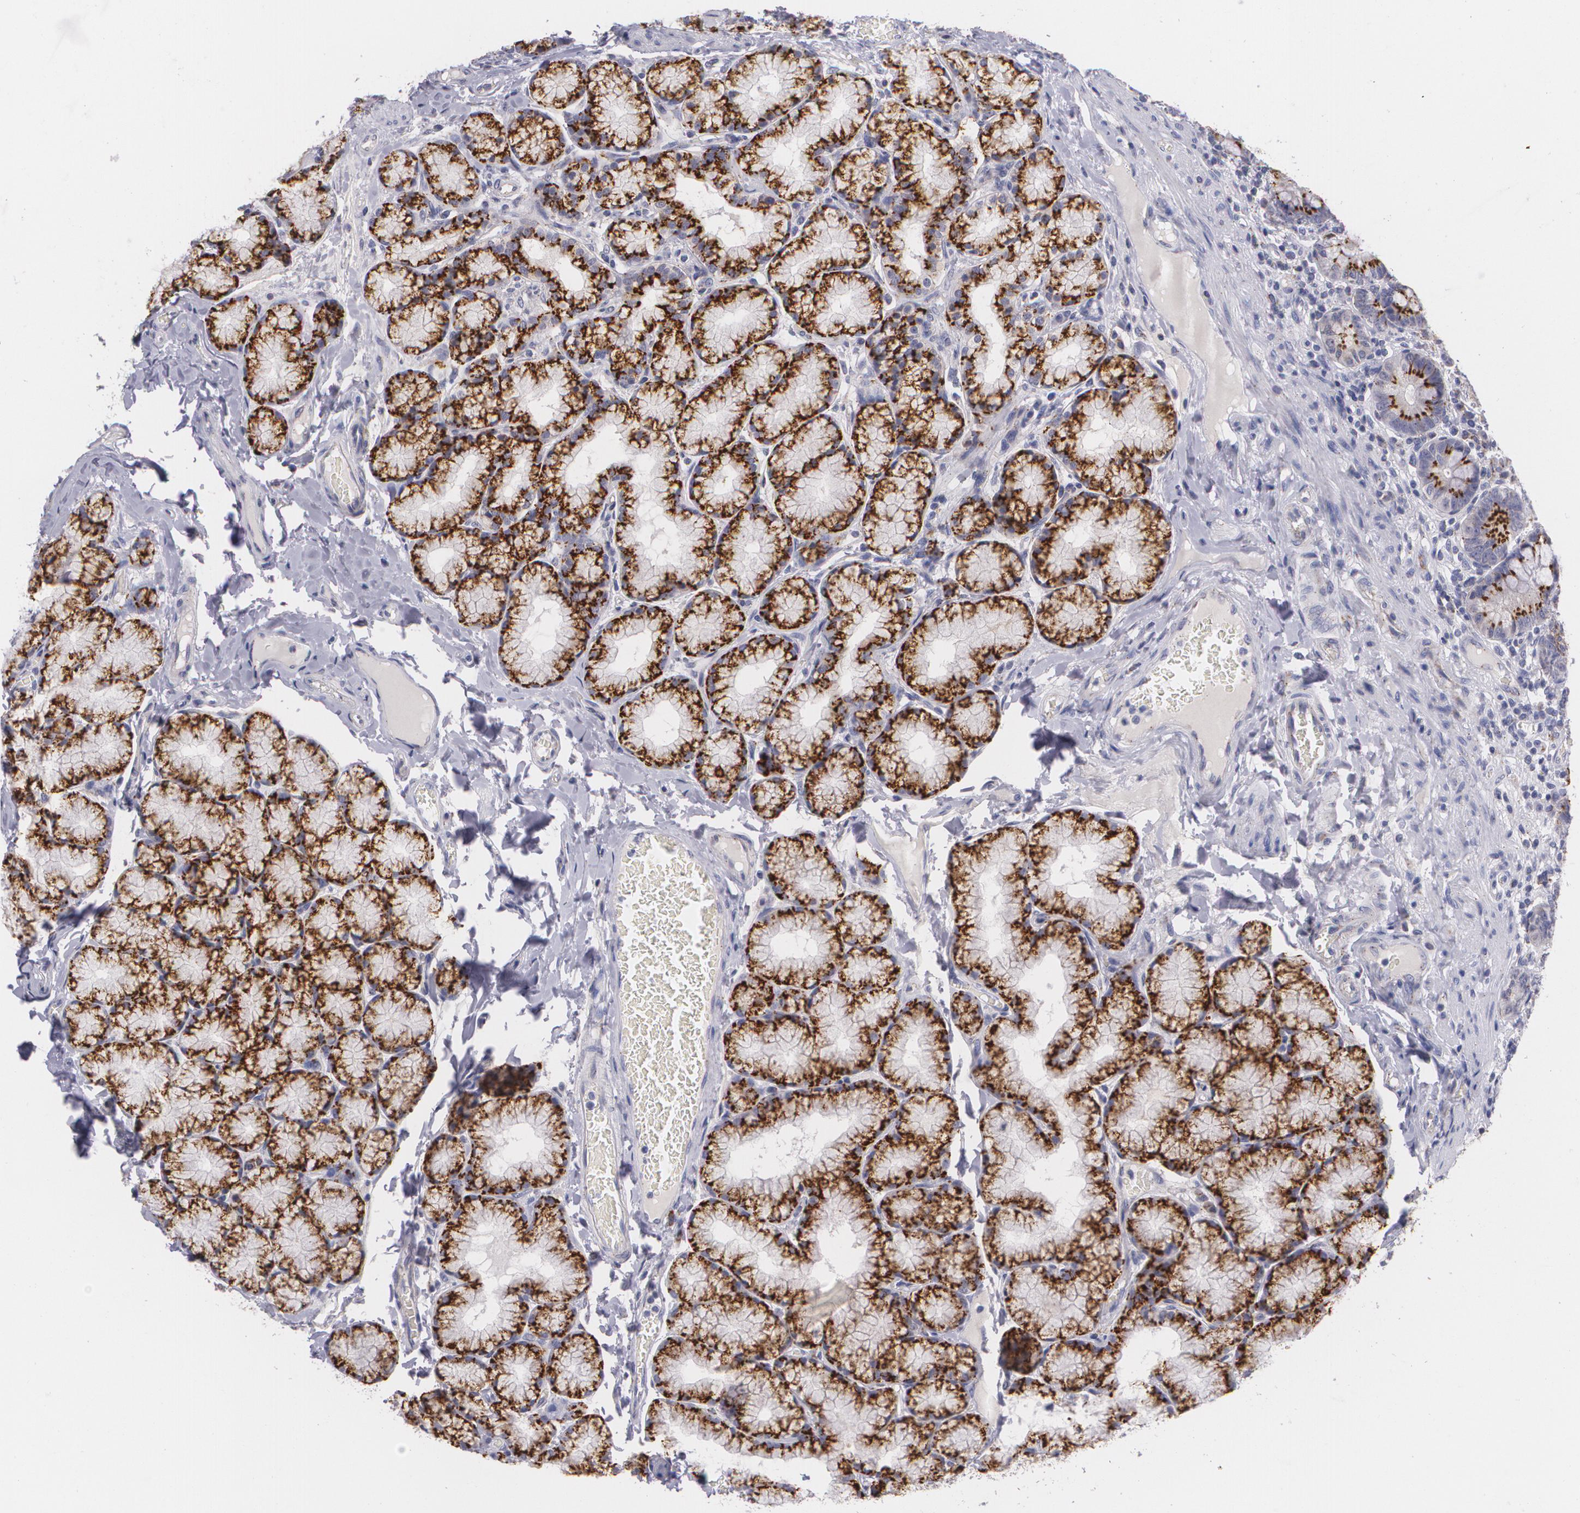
{"staining": {"intensity": "strong", "quantity": ">75%", "location": "cytoplasmic/membranous"}, "tissue": "duodenum", "cell_type": "Glandular cells", "image_type": "normal", "snomed": [{"axis": "morphology", "description": "Normal tissue, NOS"}, {"axis": "topography", "description": "Duodenum"}], "caption": "Glandular cells display high levels of strong cytoplasmic/membranous staining in approximately >75% of cells in benign human duodenum.", "gene": "CILK1", "patient": {"sex": "male", "age": 50}}